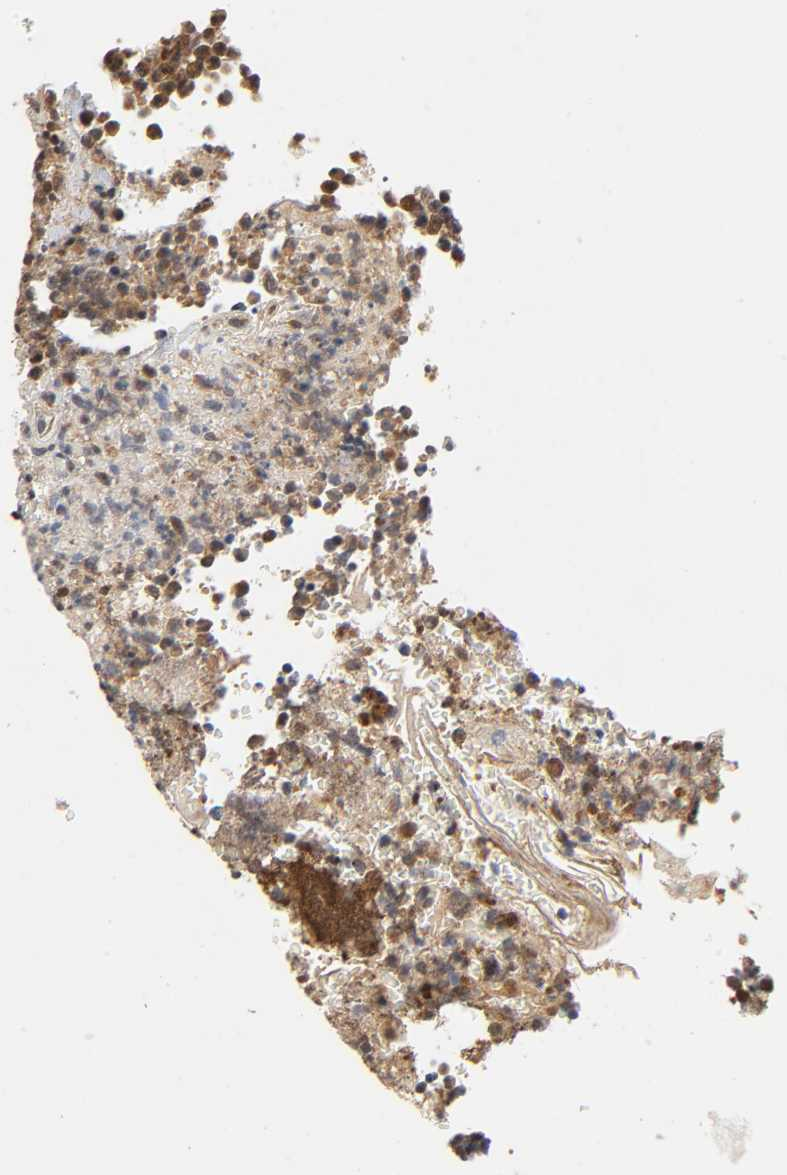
{"staining": {"intensity": "moderate", "quantity": ">75%", "location": "nuclear"}, "tissue": "lymphoma", "cell_type": "Tumor cells", "image_type": "cancer", "snomed": [{"axis": "morphology", "description": "Malignant lymphoma, non-Hodgkin's type, High grade"}, {"axis": "topography", "description": "Tonsil"}], "caption": "Lymphoma tissue exhibits moderate nuclear expression in about >75% of tumor cells, visualized by immunohistochemistry. The protein of interest is stained brown, and the nuclei are stained in blue (DAB IHC with brightfield microscopy, high magnification).", "gene": "UBC", "patient": {"sex": "female", "age": 36}}